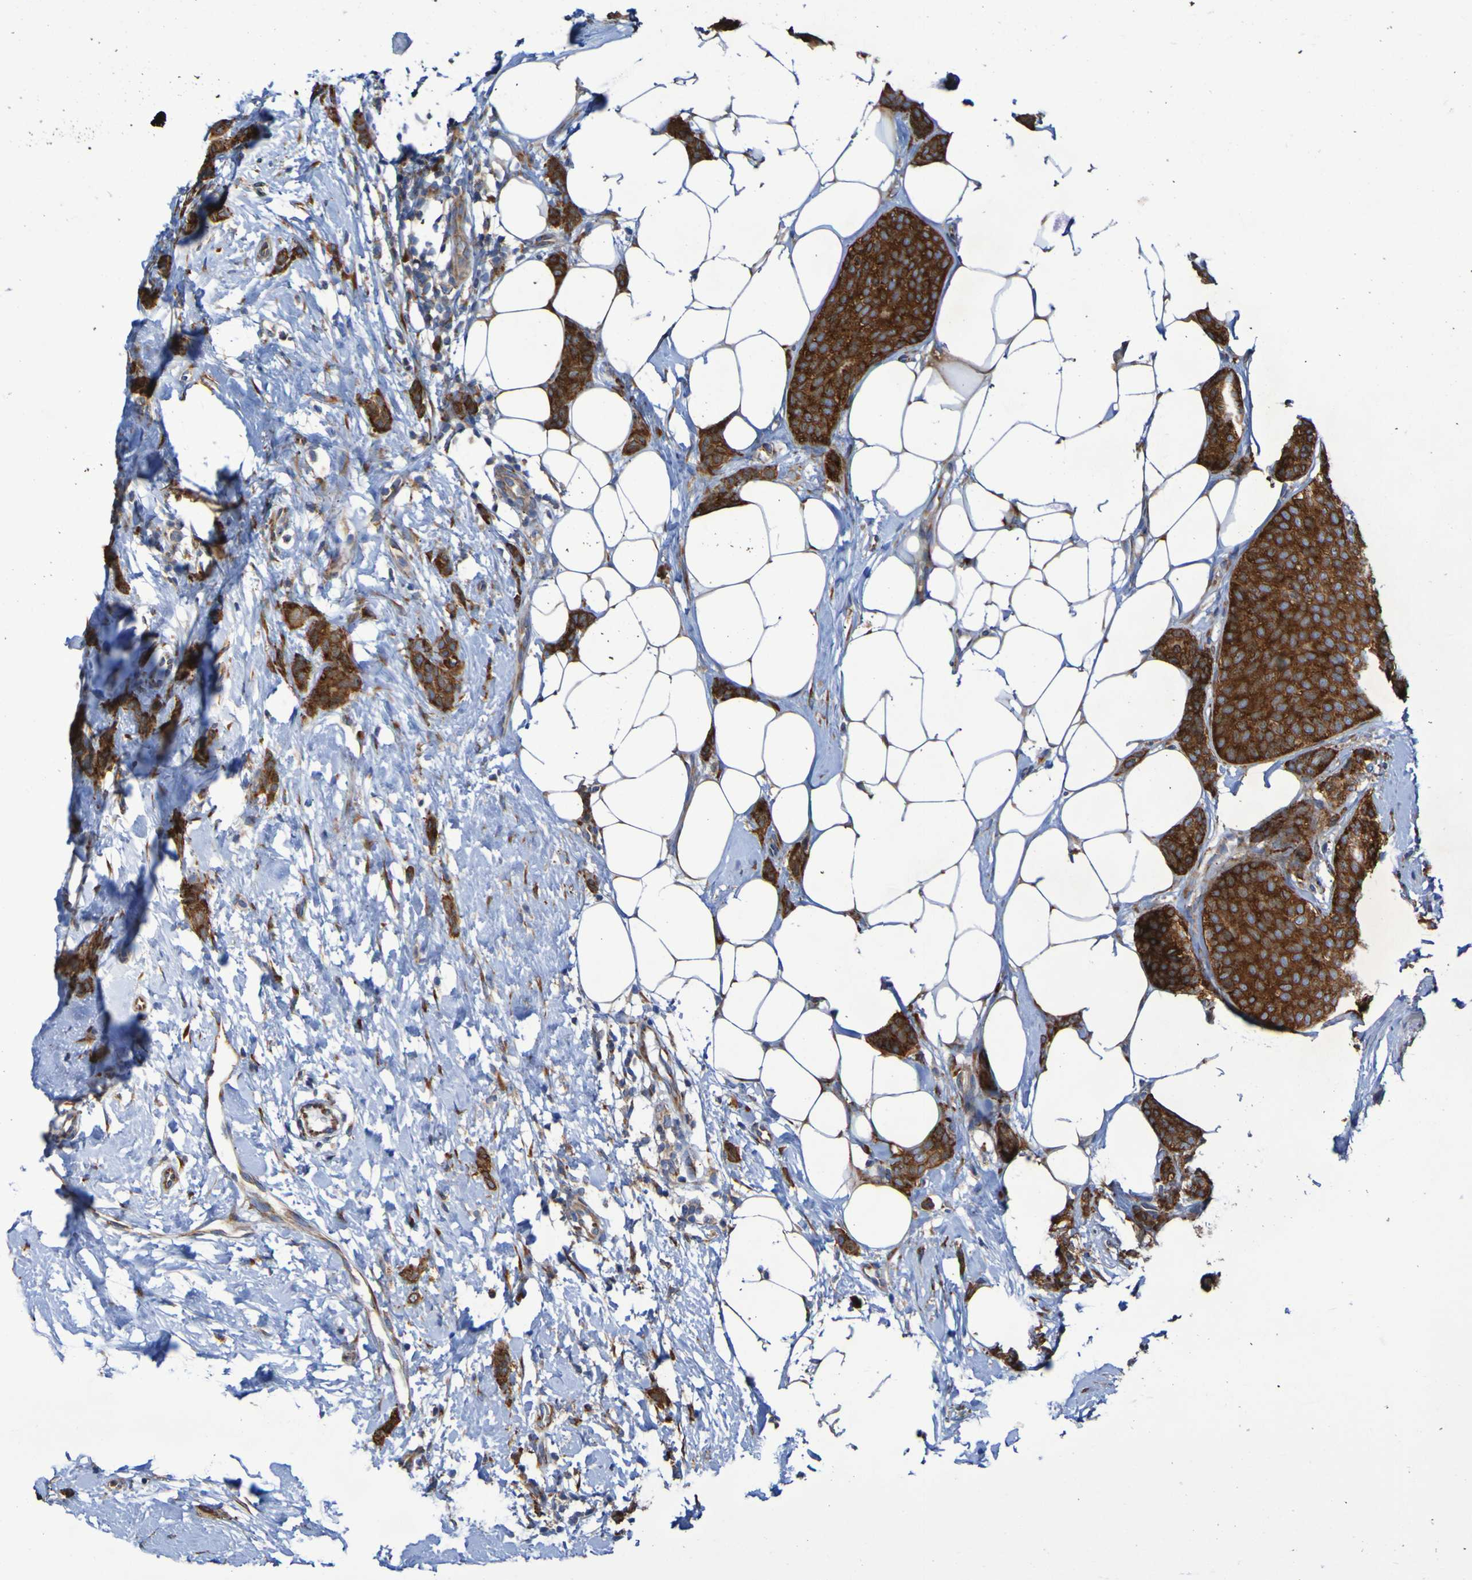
{"staining": {"intensity": "strong", "quantity": ">75%", "location": "cytoplasmic/membranous"}, "tissue": "breast cancer", "cell_type": "Tumor cells", "image_type": "cancer", "snomed": [{"axis": "morphology", "description": "Lobular carcinoma"}, {"axis": "topography", "description": "Skin"}, {"axis": "topography", "description": "Breast"}], "caption": "Lobular carcinoma (breast) stained for a protein demonstrates strong cytoplasmic/membranous positivity in tumor cells.", "gene": "FKBP3", "patient": {"sex": "female", "age": 46}}